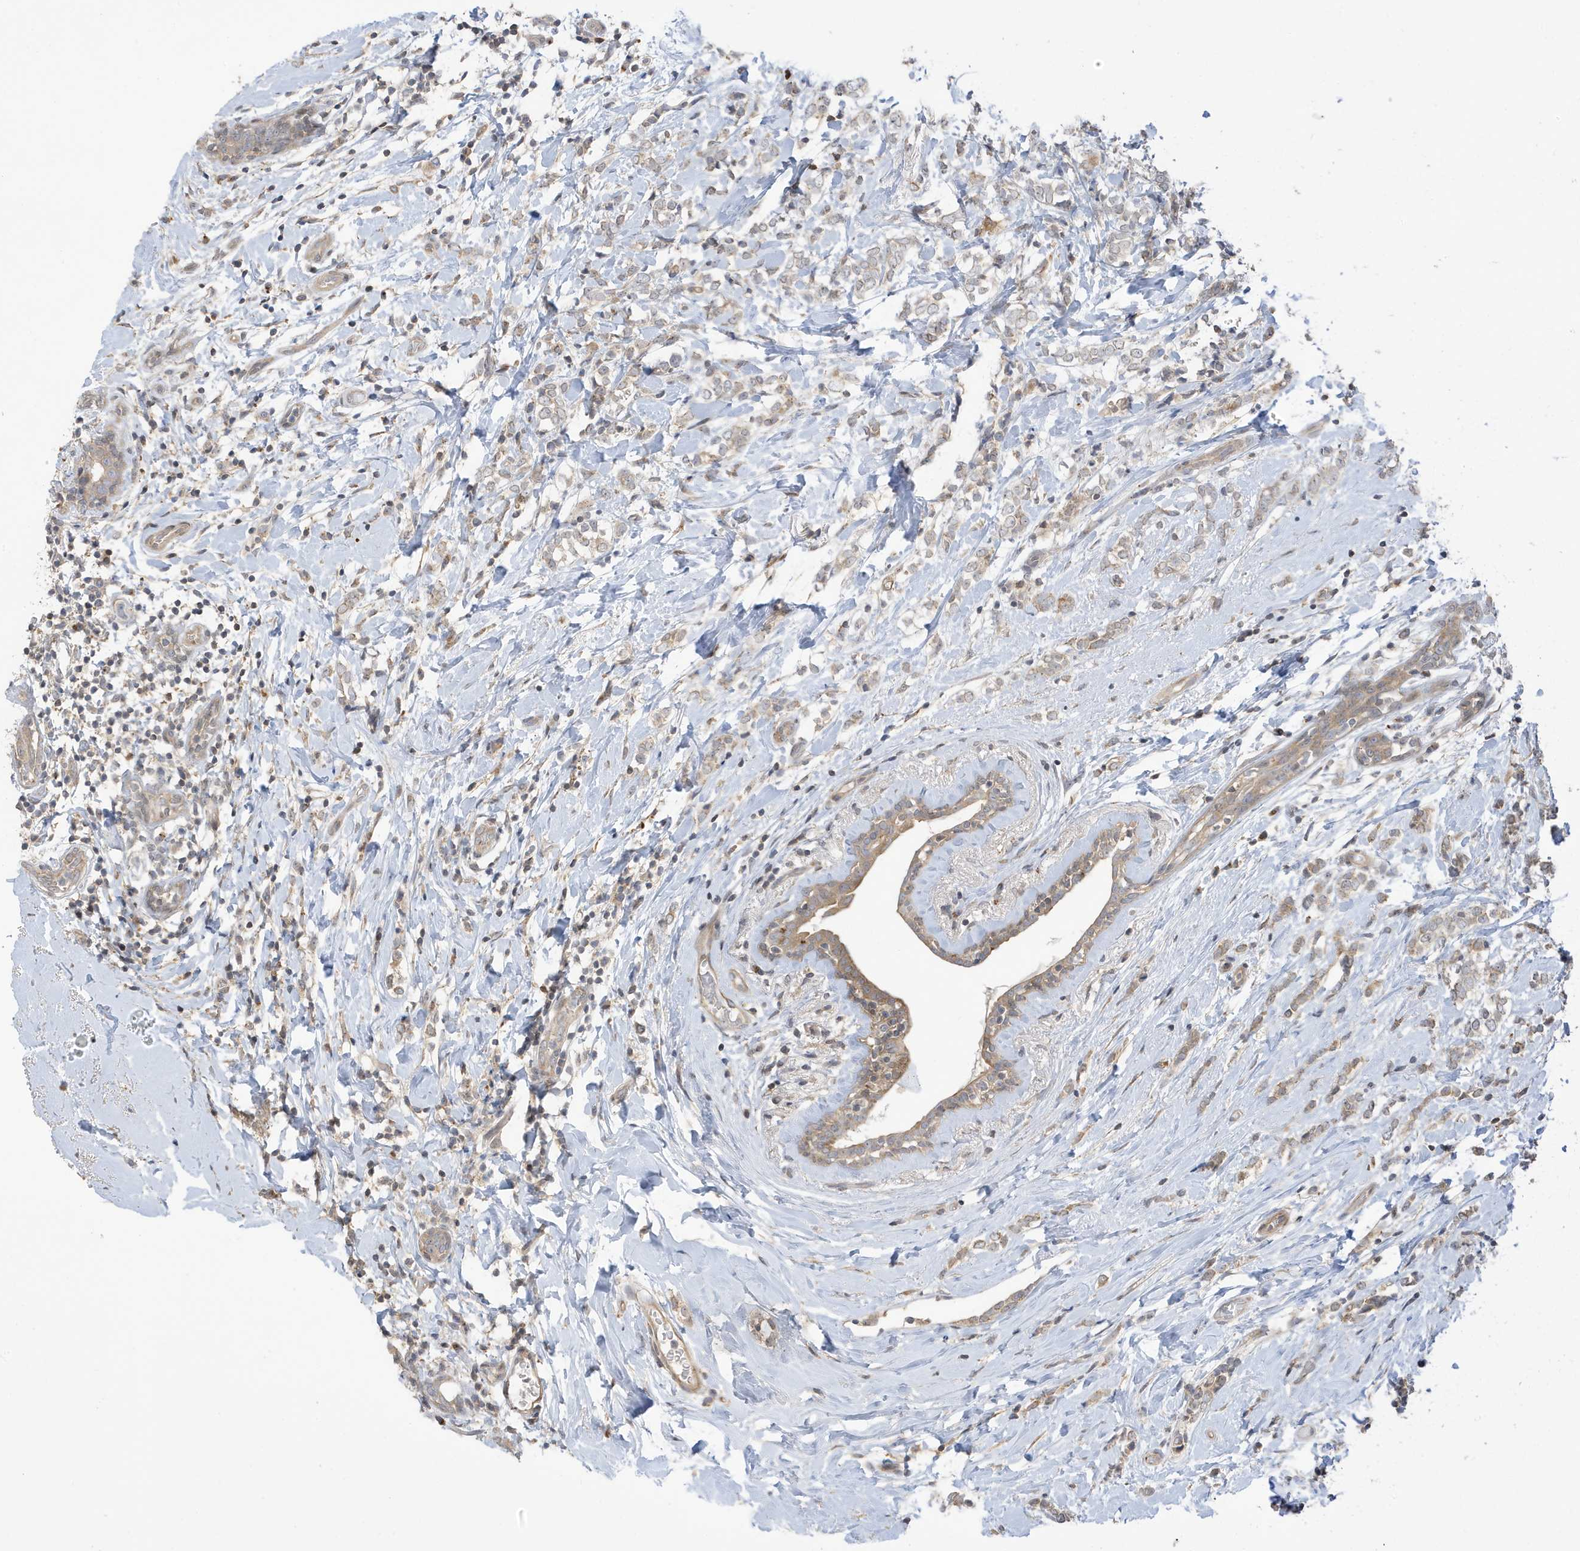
{"staining": {"intensity": "weak", "quantity": ">75%", "location": "cytoplasmic/membranous"}, "tissue": "breast cancer", "cell_type": "Tumor cells", "image_type": "cancer", "snomed": [{"axis": "morphology", "description": "Normal tissue, NOS"}, {"axis": "morphology", "description": "Lobular carcinoma"}, {"axis": "topography", "description": "Breast"}], "caption": "DAB immunohistochemical staining of human breast lobular carcinoma reveals weak cytoplasmic/membranous protein positivity in approximately >75% of tumor cells.", "gene": "TAB3", "patient": {"sex": "female", "age": 47}}